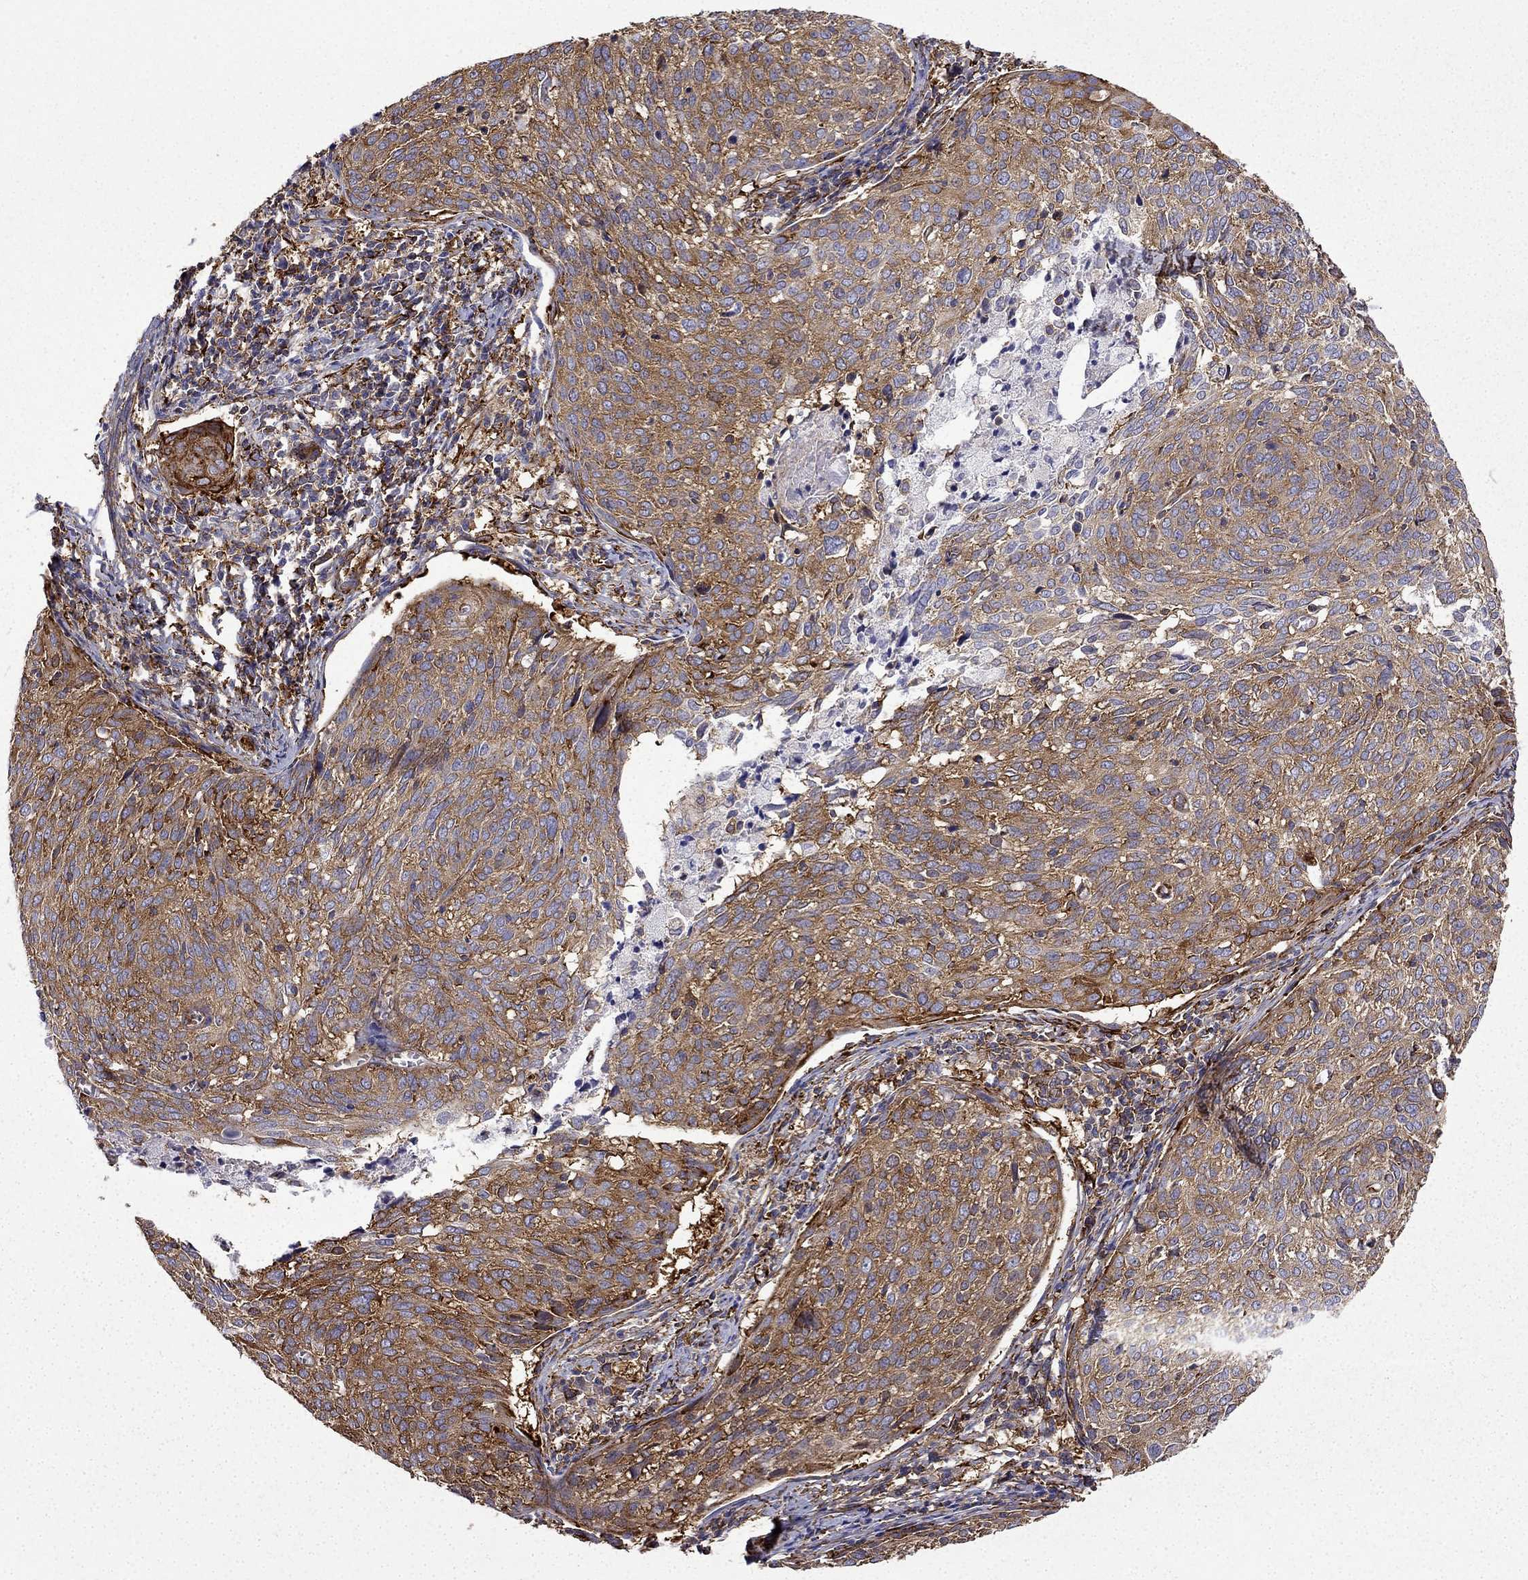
{"staining": {"intensity": "strong", "quantity": ">75%", "location": "cytoplasmic/membranous"}, "tissue": "cervical cancer", "cell_type": "Tumor cells", "image_type": "cancer", "snomed": [{"axis": "morphology", "description": "Squamous cell carcinoma, NOS"}, {"axis": "topography", "description": "Cervix"}], "caption": "Immunohistochemistry of human cervical cancer exhibits high levels of strong cytoplasmic/membranous expression in approximately >75% of tumor cells. The staining was performed using DAB to visualize the protein expression in brown, while the nuclei were stained in blue with hematoxylin (Magnification: 20x).", "gene": "MAP4", "patient": {"sex": "female", "age": 39}}